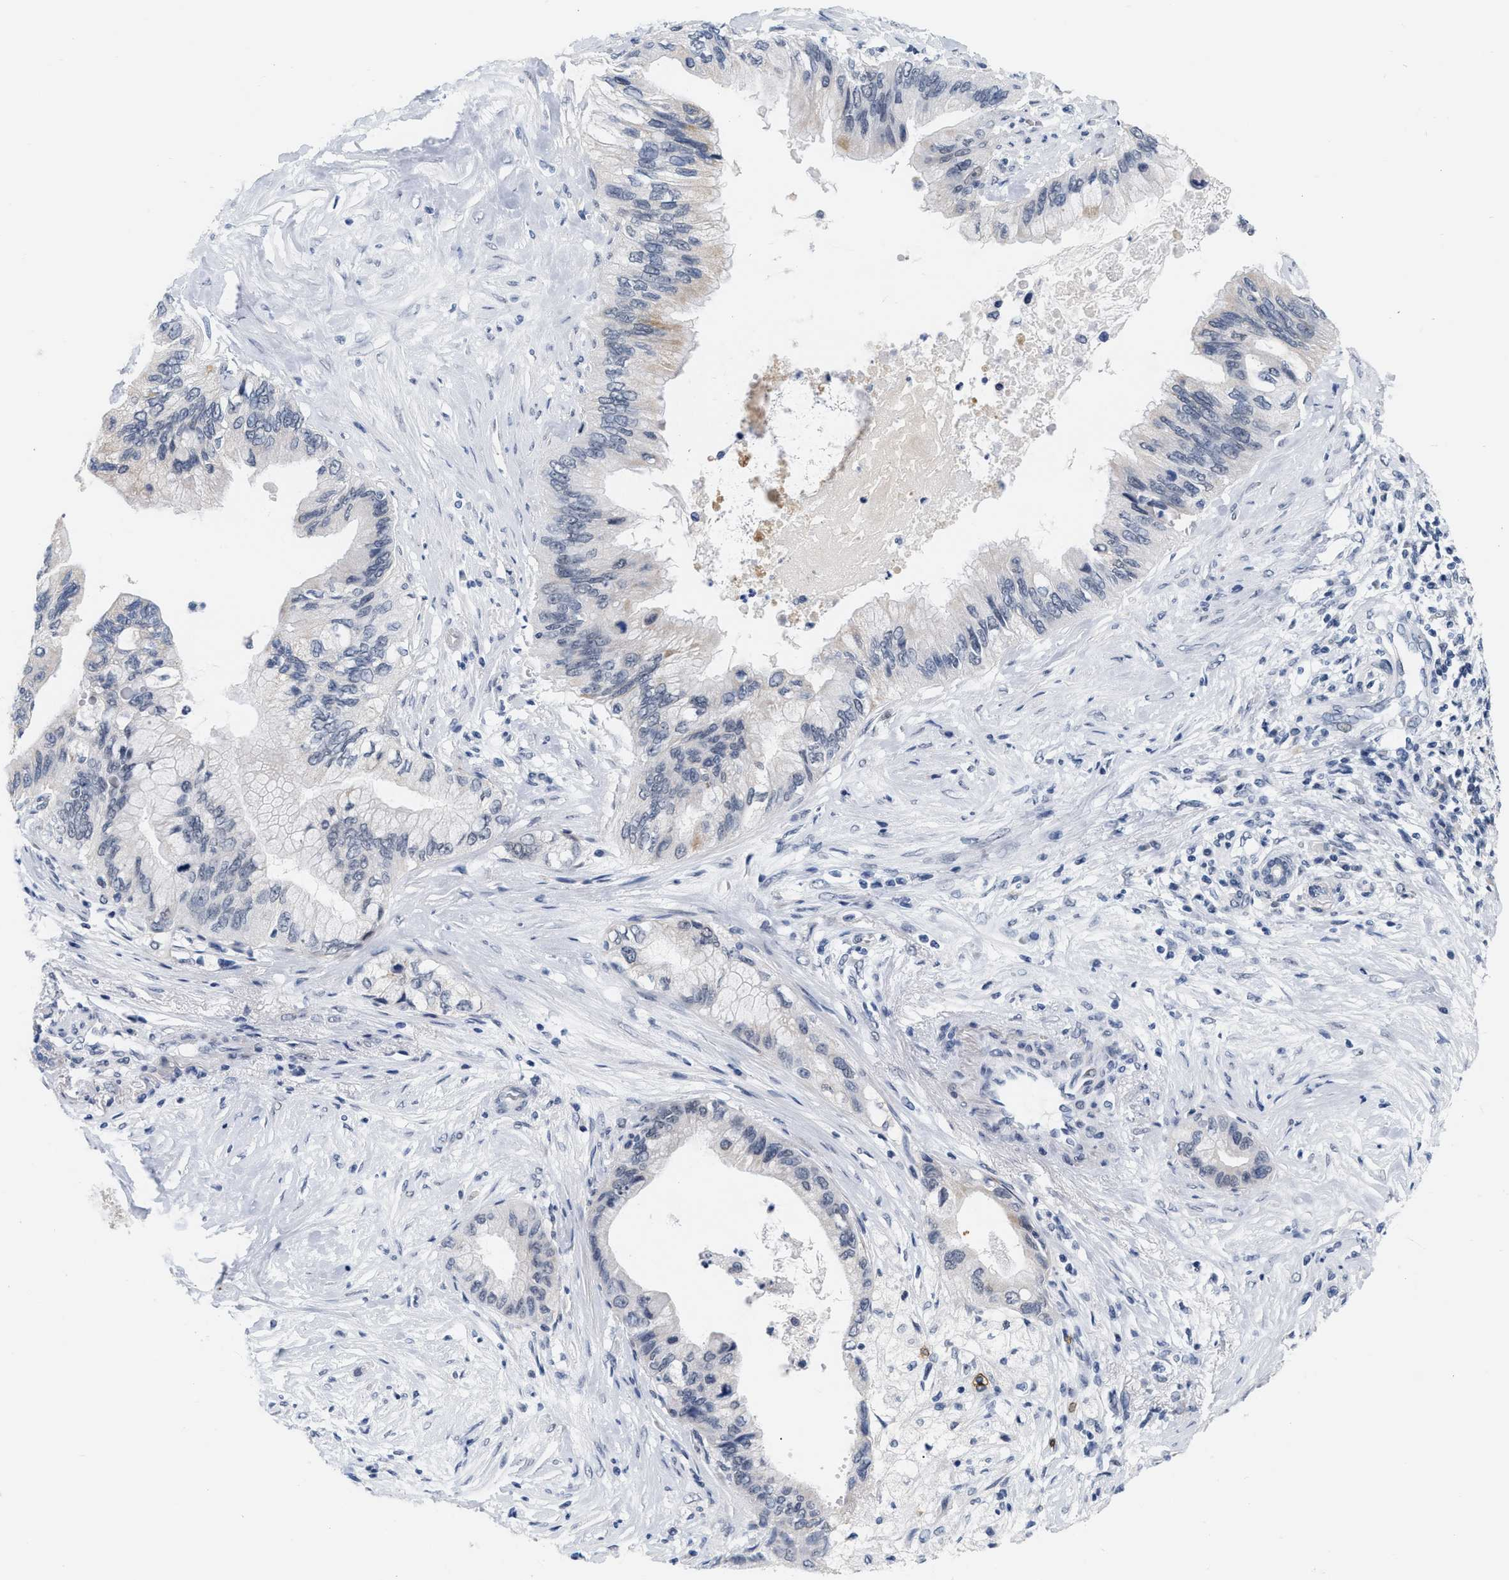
{"staining": {"intensity": "weak", "quantity": "<25%", "location": "cytoplasmic/membranous"}, "tissue": "pancreatic cancer", "cell_type": "Tumor cells", "image_type": "cancer", "snomed": [{"axis": "morphology", "description": "Adenocarcinoma, NOS"}, {"axis": "topography", "description": "Pancreas"}], "caption": "Immunohistochemistry of pancreatic cancer exhibits no staining in tumor cells.", "gene": "XIRP1", "patient": {"sex": "female", "age": 73}}